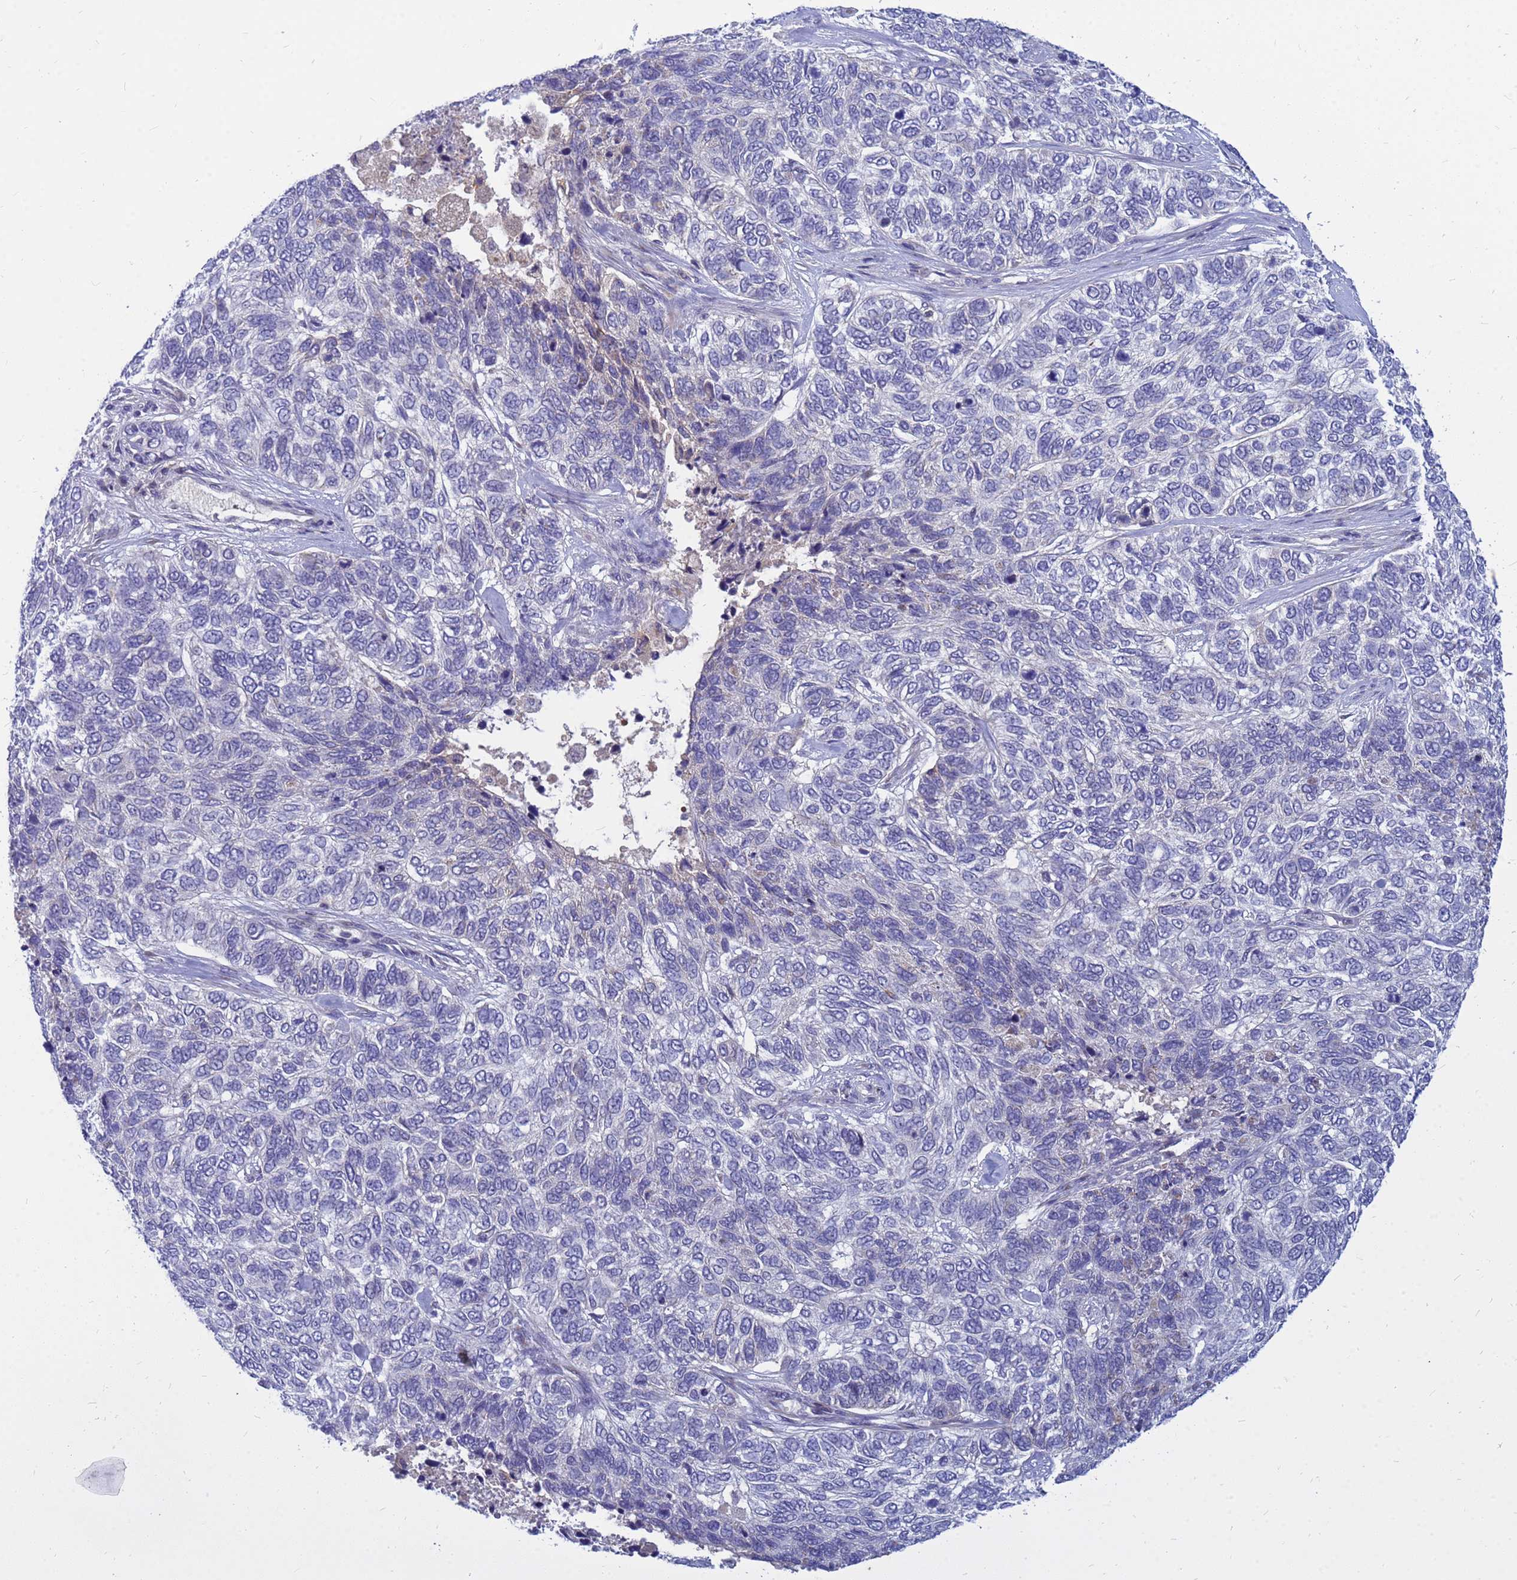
{"staining": {"intensity": "negative", "quantity": "none", "location": "none"}, "tissue": "skin cancer", "cell_type": "Tumor cells", "image_type": "cancer", "snomed": [{"axis": "morphology", "description": "Basal cell carcinoma"}, {"axis": "topography", "description": "Skin"}], "caption": "IHC of human skin basal cell carcinoma shows no staining in tumor cells.", "gene": "SRGAP3", "patient": {"sex": "female", "age": 65}}